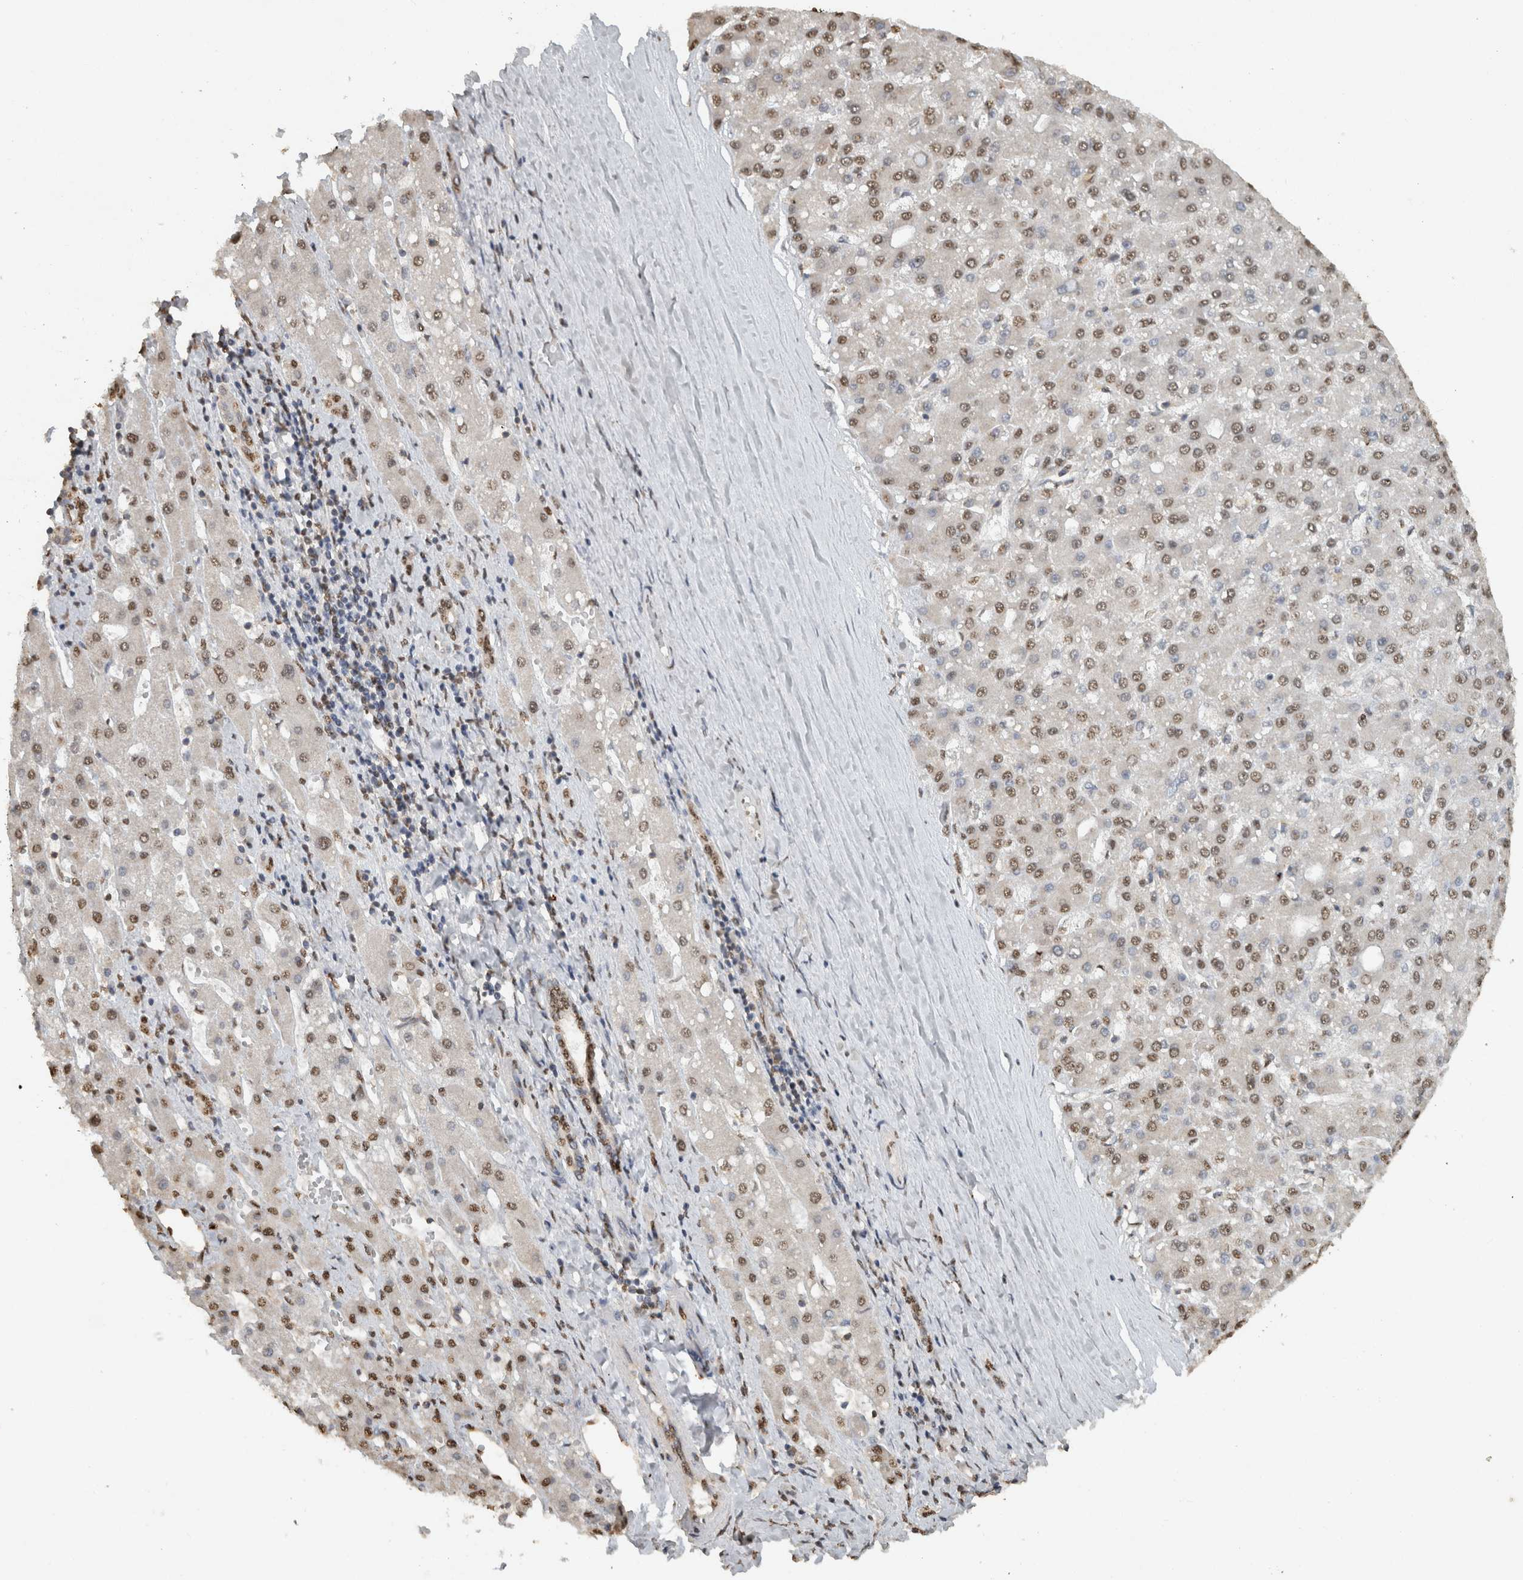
{"staining": {"intensity": "weak", "quantity": ">75%", "location": "nuclear"}, "tissue": "liver cancer", "cell_type": "Tumor cells", "image_type": "cancer", "snomed": [{"axis": "morphology", "description": "Carcinoma, Hepatocellular, NOS"}, {"axis": "topography", "description": "Liver"}], "caption": "Immunohistochemistry (IHC) of hepatocellular carcinoma (liver) shows low levels of weak nuclear staining in approximately >75% of tumor cells. (DAB (3,3'-diaminobenzidine) IHC, brown staining for protein, blue staining for nuclei).", "gene": "HAND2", "patient": {"sex": "male", "age": 67}}